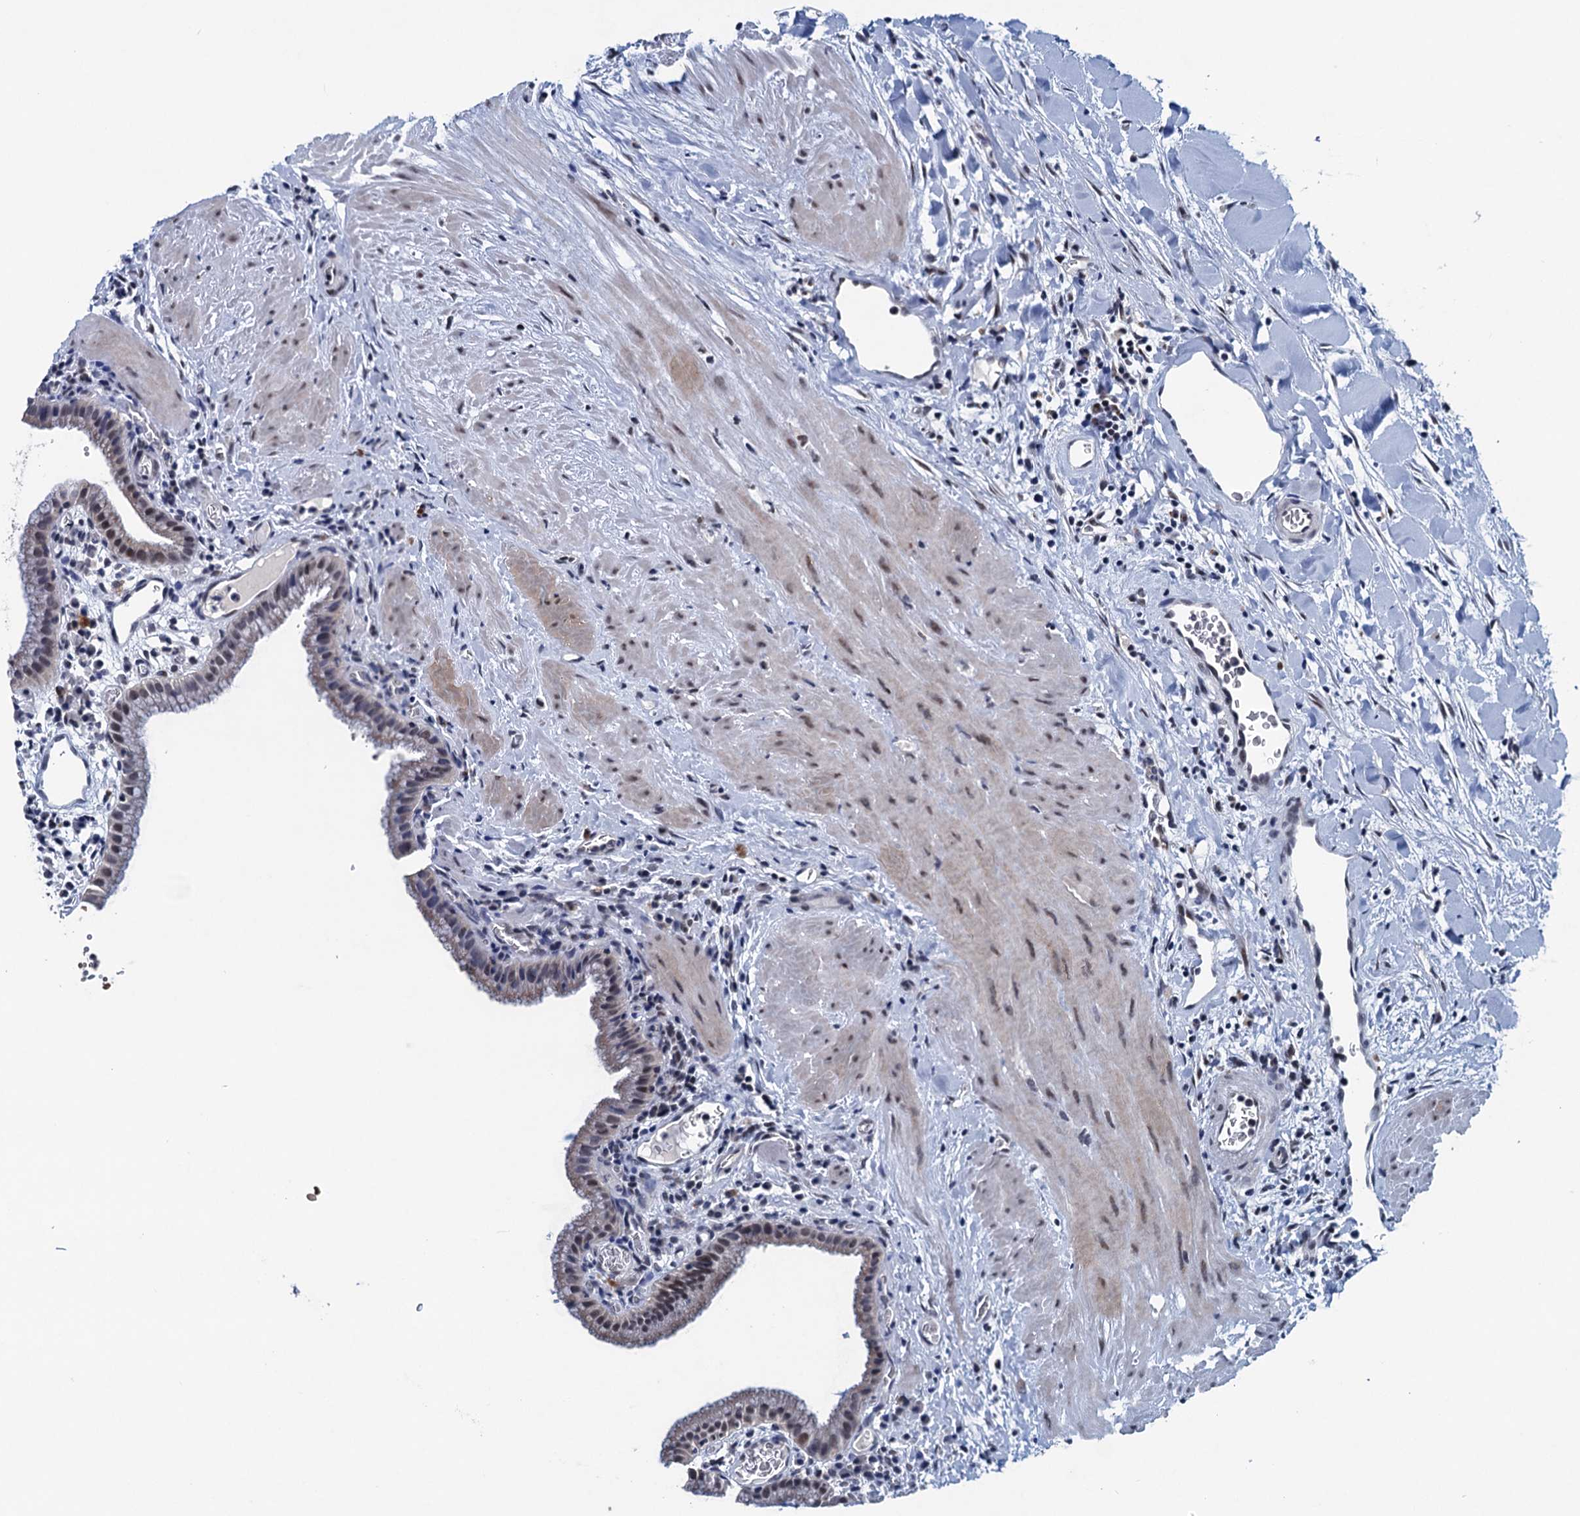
{"staining": {"intensity": "moderate", "quantity": "25%-75%", "location": "cytoplasmic/membranous,nuclear"}, "tissue": "gallbladder", "cell_type": "Glandular cells", "image_type": "normal", "snomed": [{"axis": "morphology", "description": "Normal tissue, NOS"}, {"axis": "topography", "description": "Gallbladder"}], "caption": "IHC image of benign gallbladder stained for a protein (brown), which demonstrates medium levels of moderate cytoplasmic/membranous,nuclear expression in about 25%-75% of glandular cells.", "gene": "FNBP4", "patient": {"sex": "male", "age": 78}}